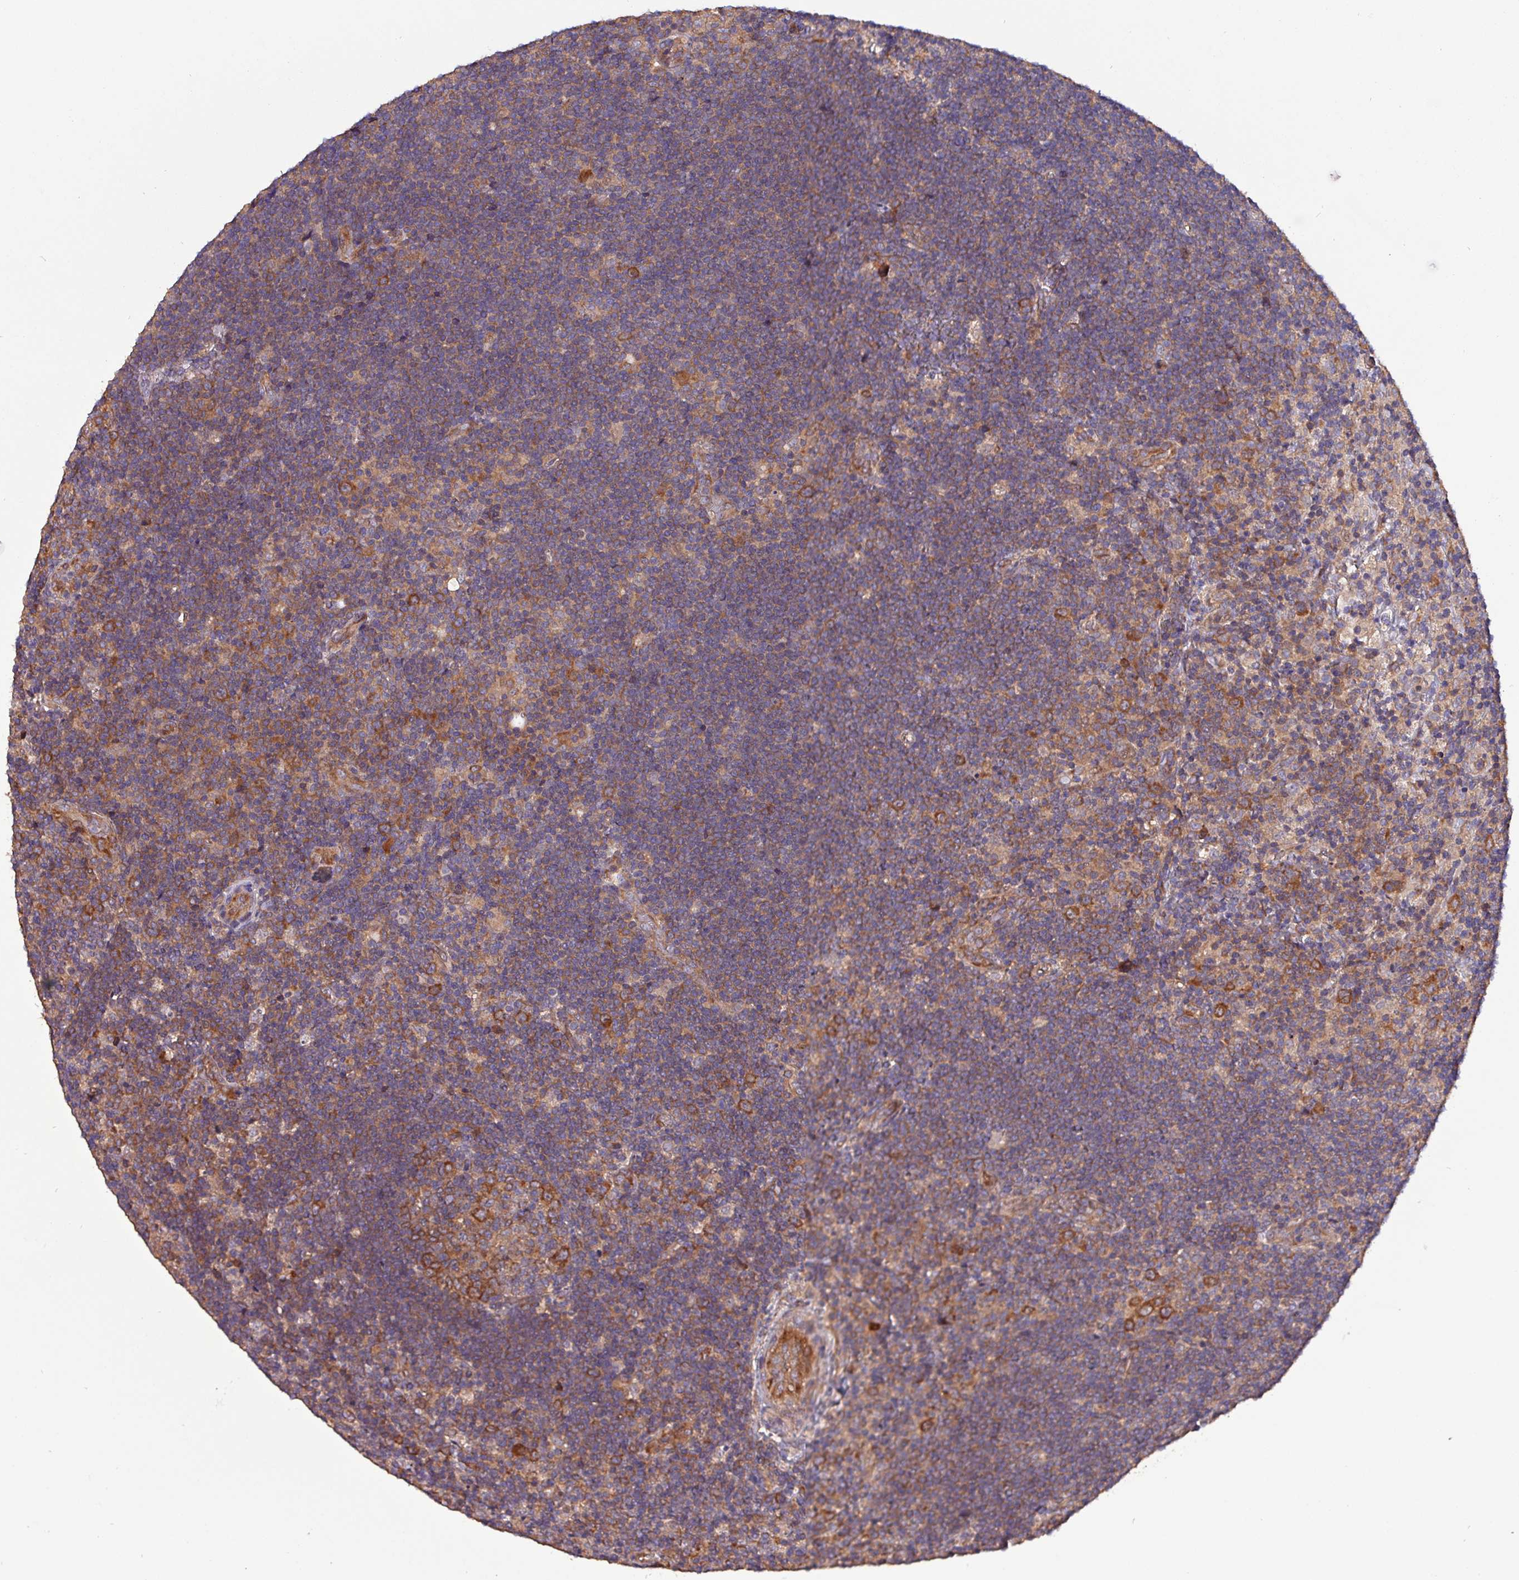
{"staining": {"intensity": "weak", "quantity": "25%-75%", "location": "cytoplasmic/membranous"}, "tissue": "lymphoma", "cell_type": "Tumor cells", "image_type": "cancer", "snomed": [{"axis": "morphology", "description": "Hodgkin's disease, NOS"}, {"axis": "topography", "description": "Lymph node"}], "caption": "This is a photomicrograph of immunohistochemistry staining of Hodgkin's disease, which shows weak positivity in the cytoplasmic/membranous of tumor cells.", "gene": "PAFAH1B2", "patient": {"sex": "female", "age": 57}}